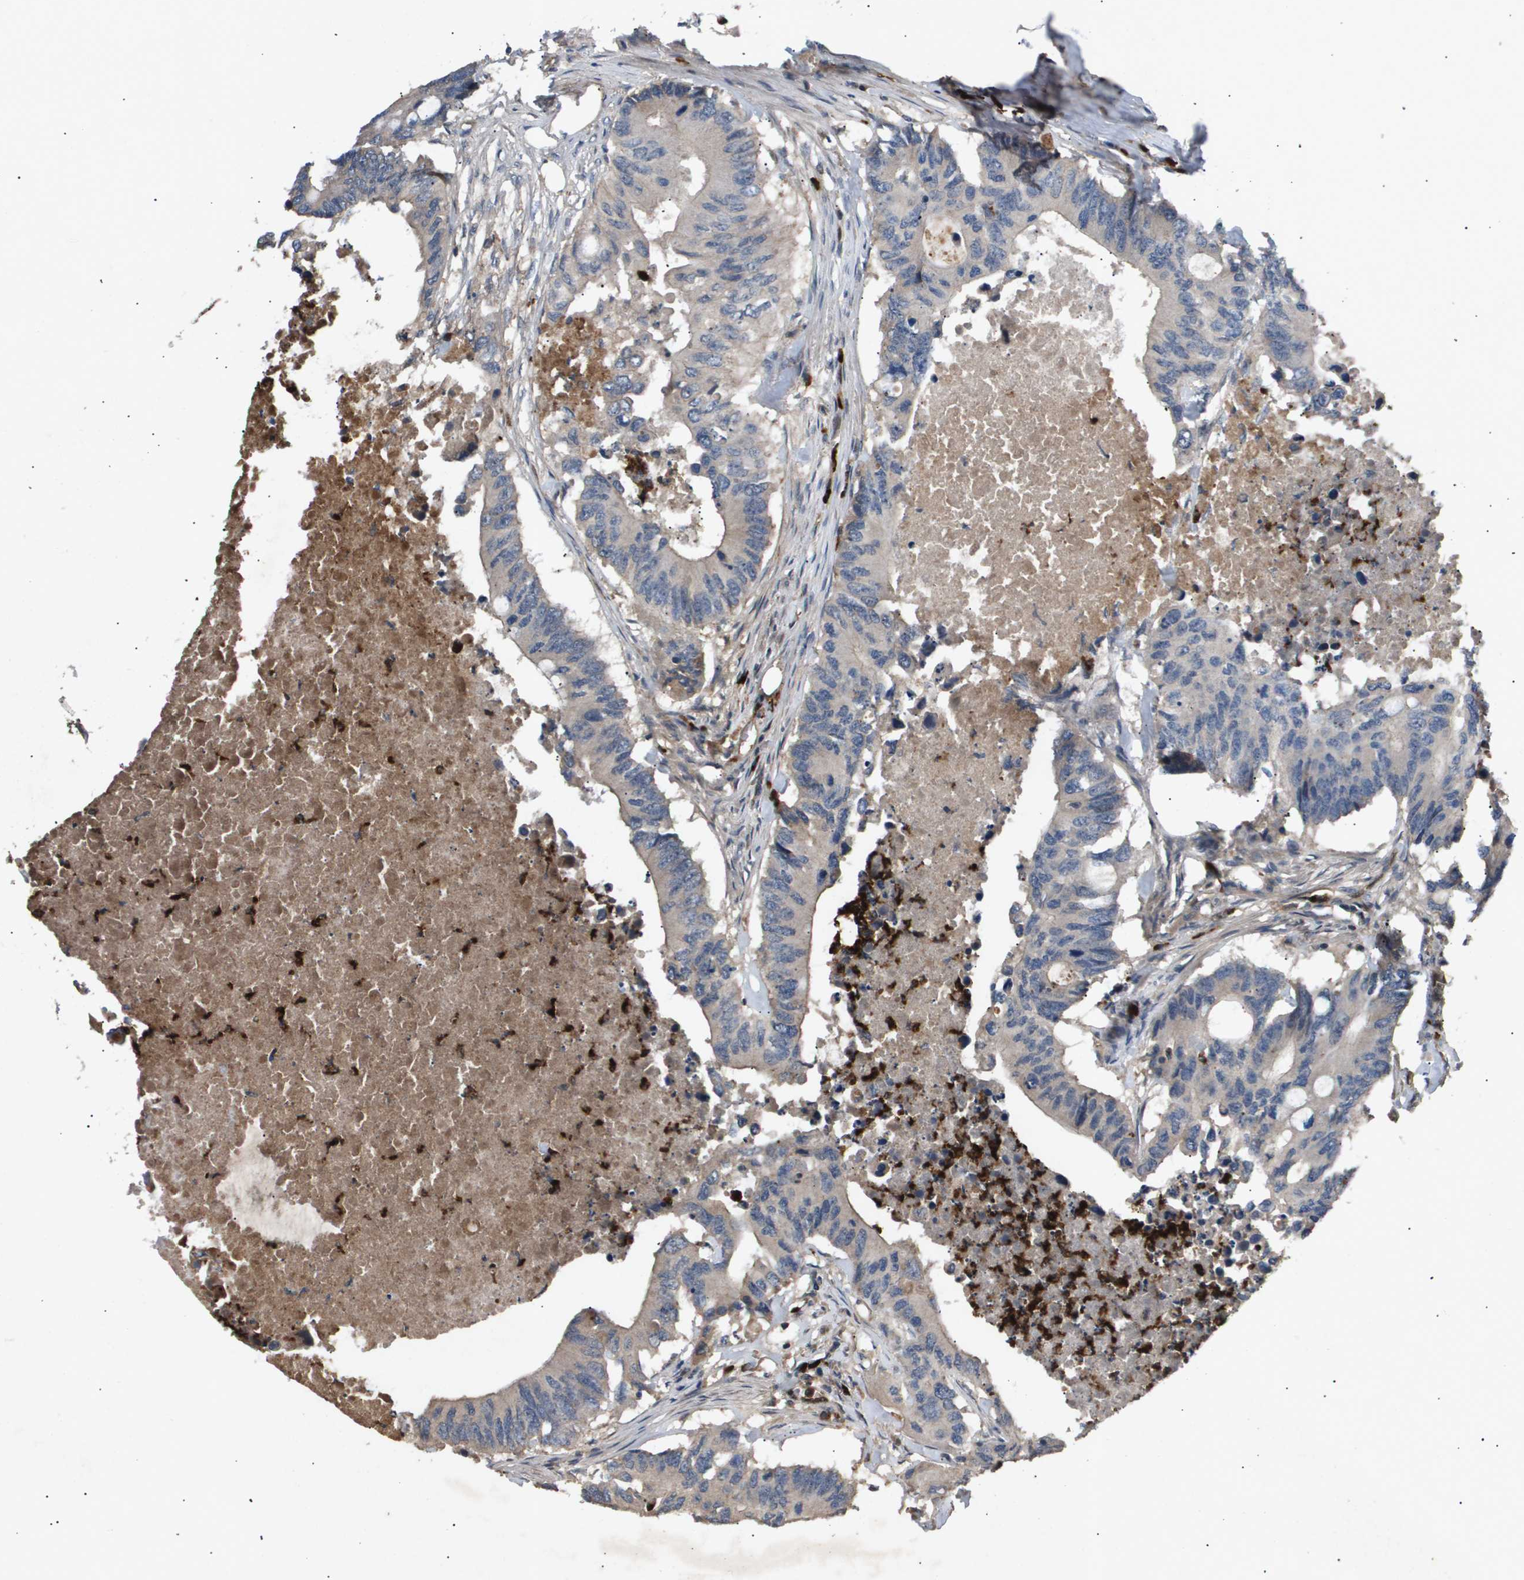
{"staining": {"intensity": "negative", "quantity": "none", "location": "none"}, "tissue": "colorectal cancer", "cell_type": "Tumor cells", "image_type": "cancer", "snomed": [{"axis": "morphology", "description": "Adenocarcinoma, NOS"}, {"axis": "topography", "description": "Colon"}], "caption": "Human colorectal cancer stained for a protein using immunohistochemistry demonstrates no expression in tumor cells.", "gene": "ERG", "patient": {"sex": "male", "age": 71}}